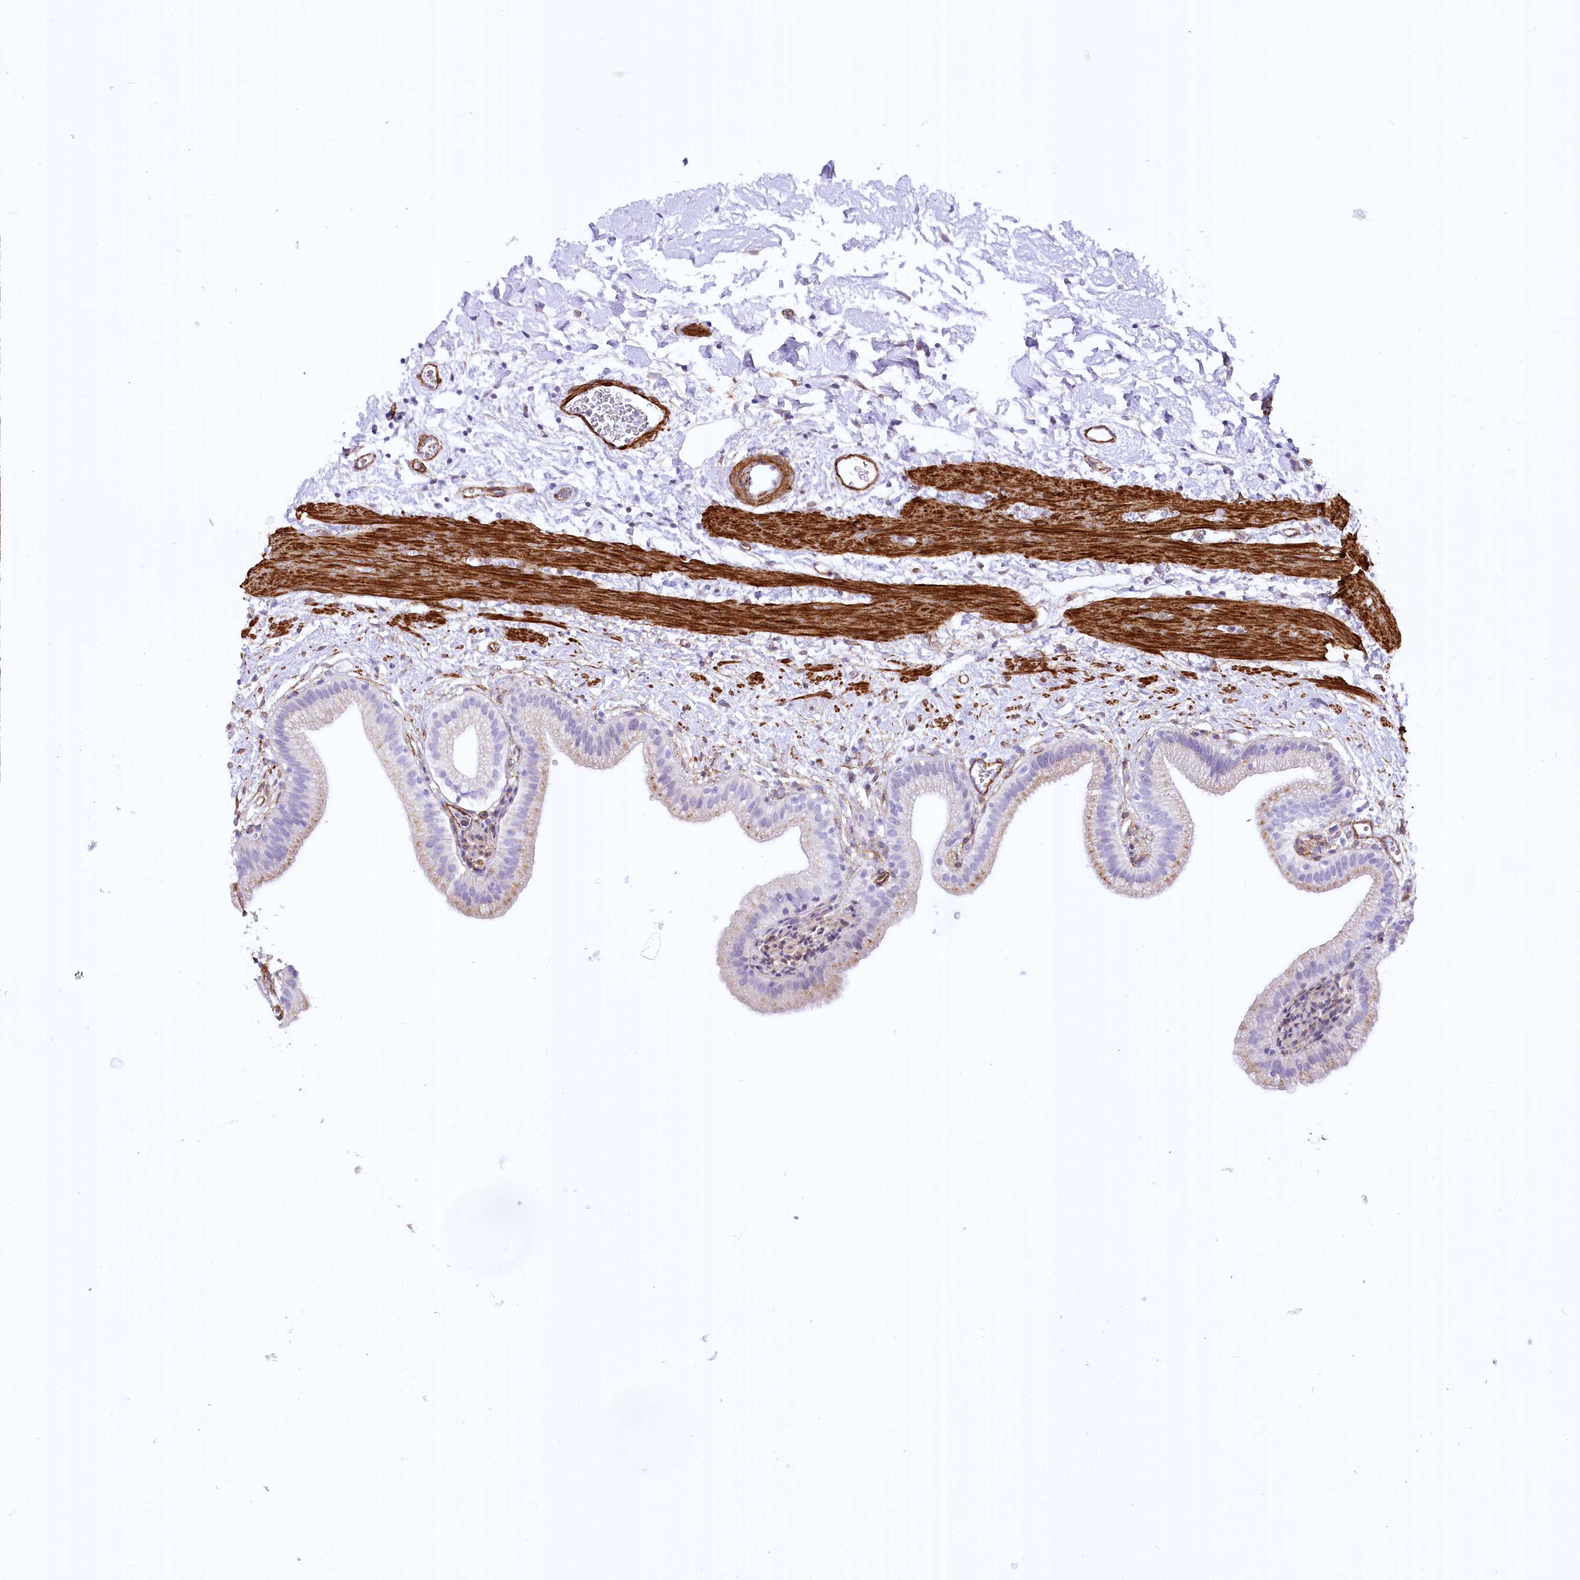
{"staining": {"intensity": "weak", "quantity": "<25%", "location": "cytoplasmic/membranous"}, "tissue": "gallbladder", "cell_type": "Glandular cells", "image_type": "normal", "snomed": [{"axis": "morphology", "description": "Normal tissue, NOS"}, {"axis": "topography", "description": "Gallbladder"}], "caption": "Micrograph shows no protein positivity in glandular cells of unremarkable gallbladder.", "gene": "SYNPO2", "patient": {"sex": "male", "age": 55}}